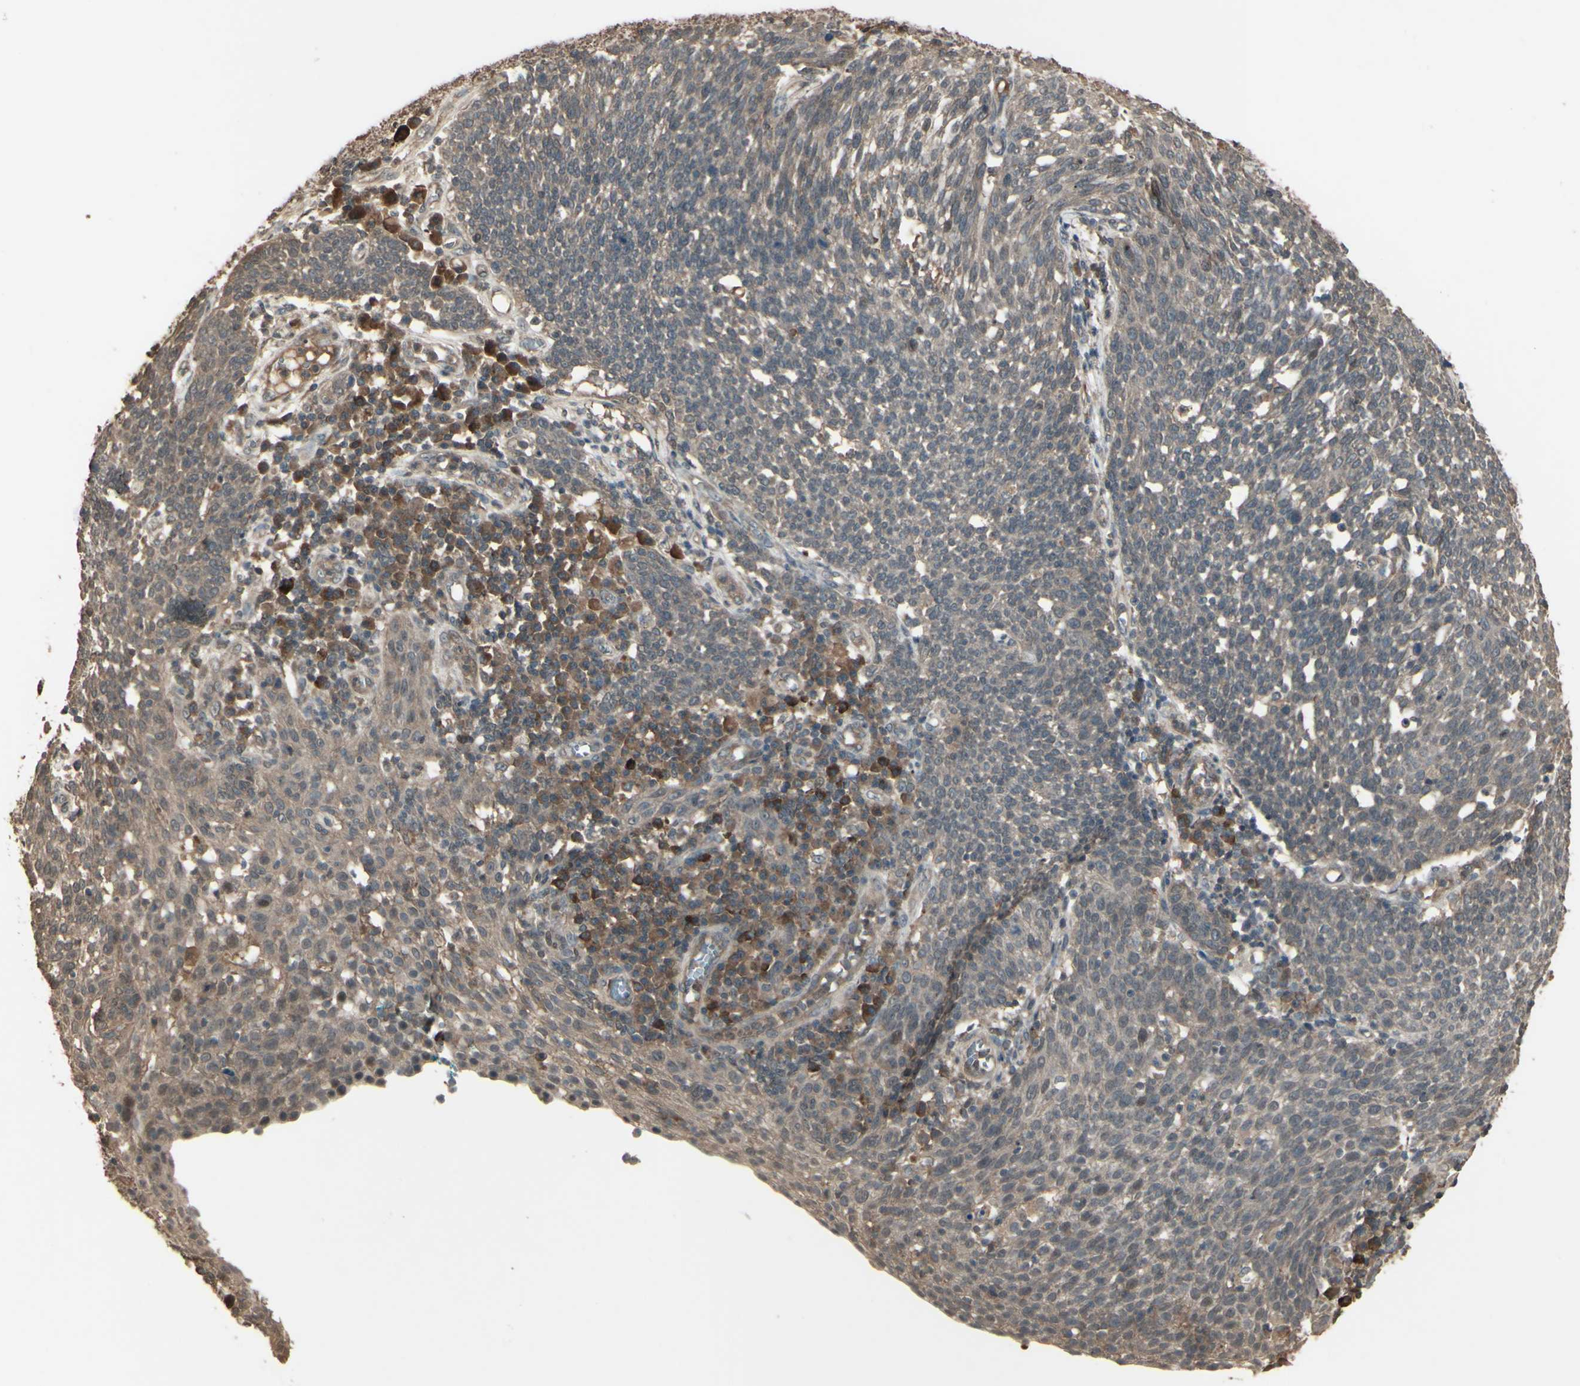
{"staining": {"intensity": "weak", "quantity": ">75%", "location": "cytoplasmic/membranous"}, "tissue": "cervical cancer", "cell_type": "Tumor cells", "image_type": "cancer", "snomed": [{"axis": "morphology", "description": "Squamous cell carcinoma, NOS"}, {"axis": "topography", "description": "Cervix"}], "caption": "Immunohistochemistry histopathology image of neoplastic tissue: human cervical cancer (squamous cell carcinoma) stained using immunohistochemistry (IHC) exhibits low levels of weak protein expression localized specifically in the cytoplasmic/membranous of tumor cells, appearing as a cytoplasmic/membranous brown color.", "gene": "GNAS", "patient": {"sex": "female", "age": 34}}